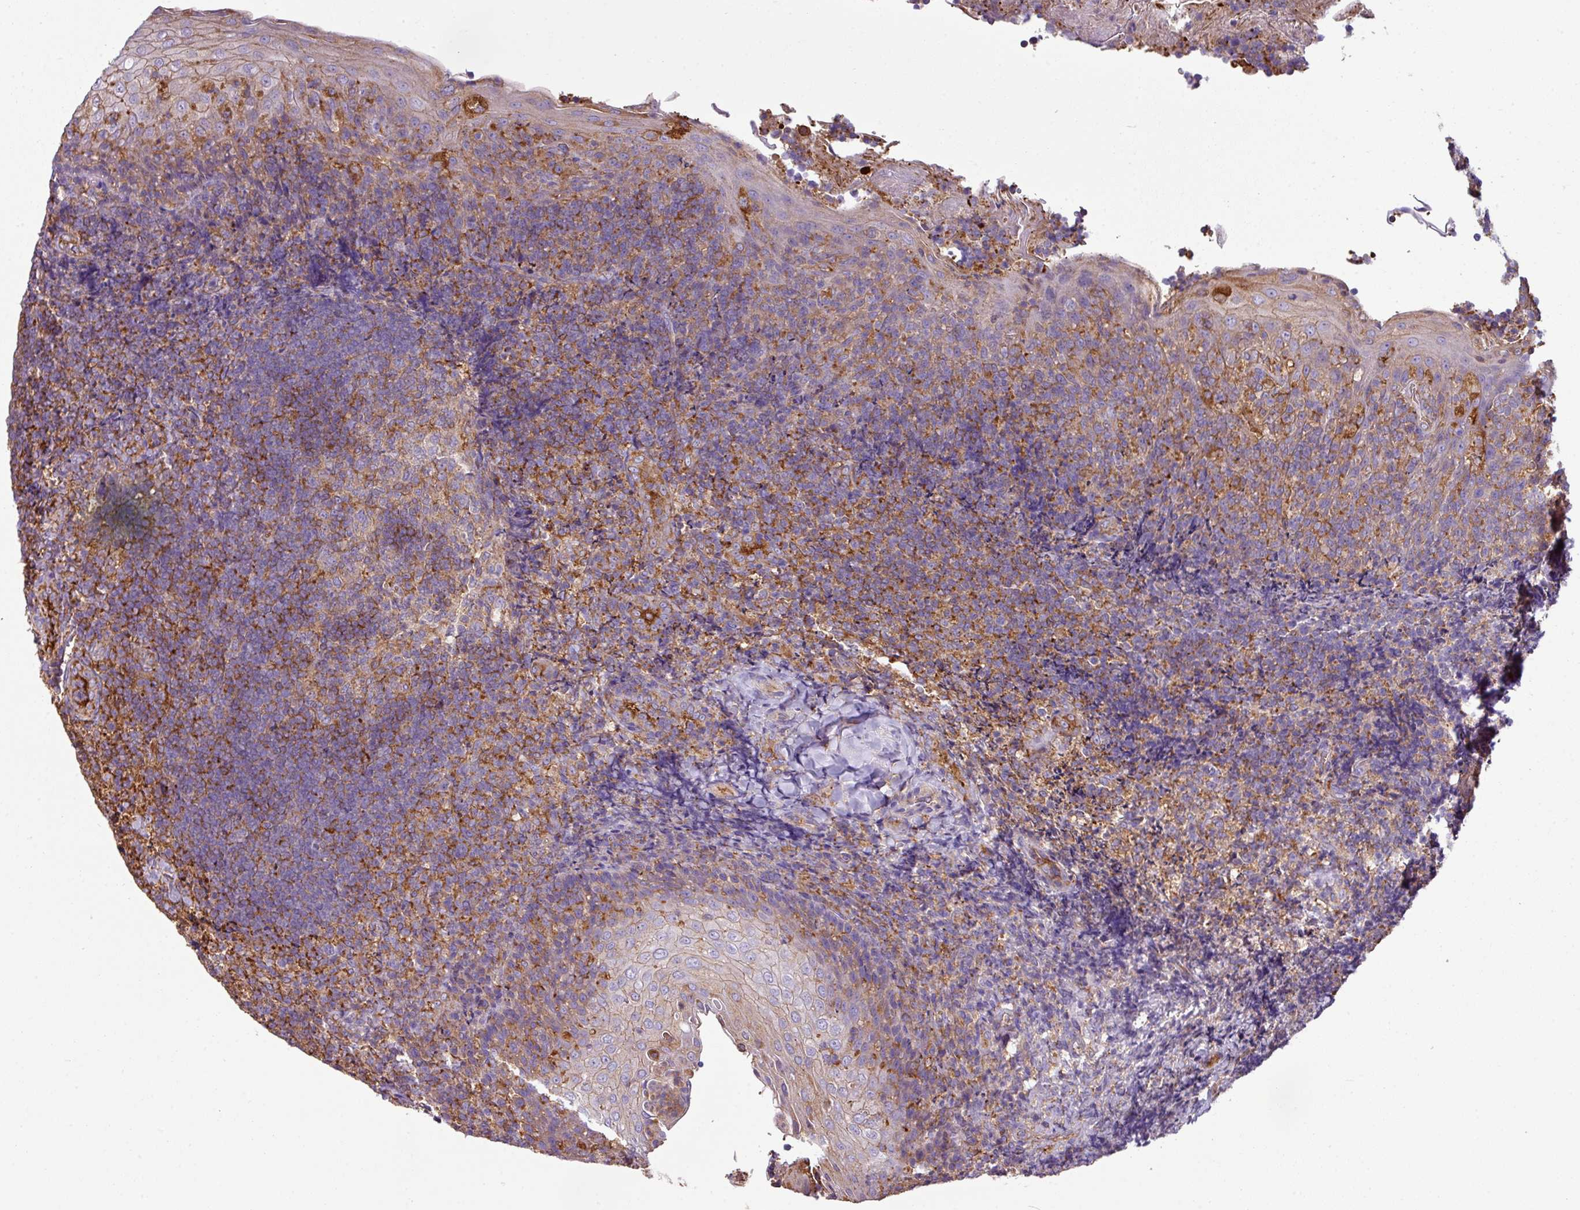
{"staining": {"intensity": "moderate", "quantity": "25%-75%", "location": "cytoplasmic/membranous"}, "tissue": "tonsil", "cell_type": "Germinal center cells", "image_type": "normal", "snomed": [{"axis": "morphology", "description": "Normal tissue, NOS"}, {"axis": "topography", "description": "Tonsil"}], "caption": "Germinal center cells show moderate cytoplasmic/membranous expression in about 25%-75% of cells in benign tonsil.", "gene": "XNDC1N", "patient": {"sex": "female", "age": 10}}